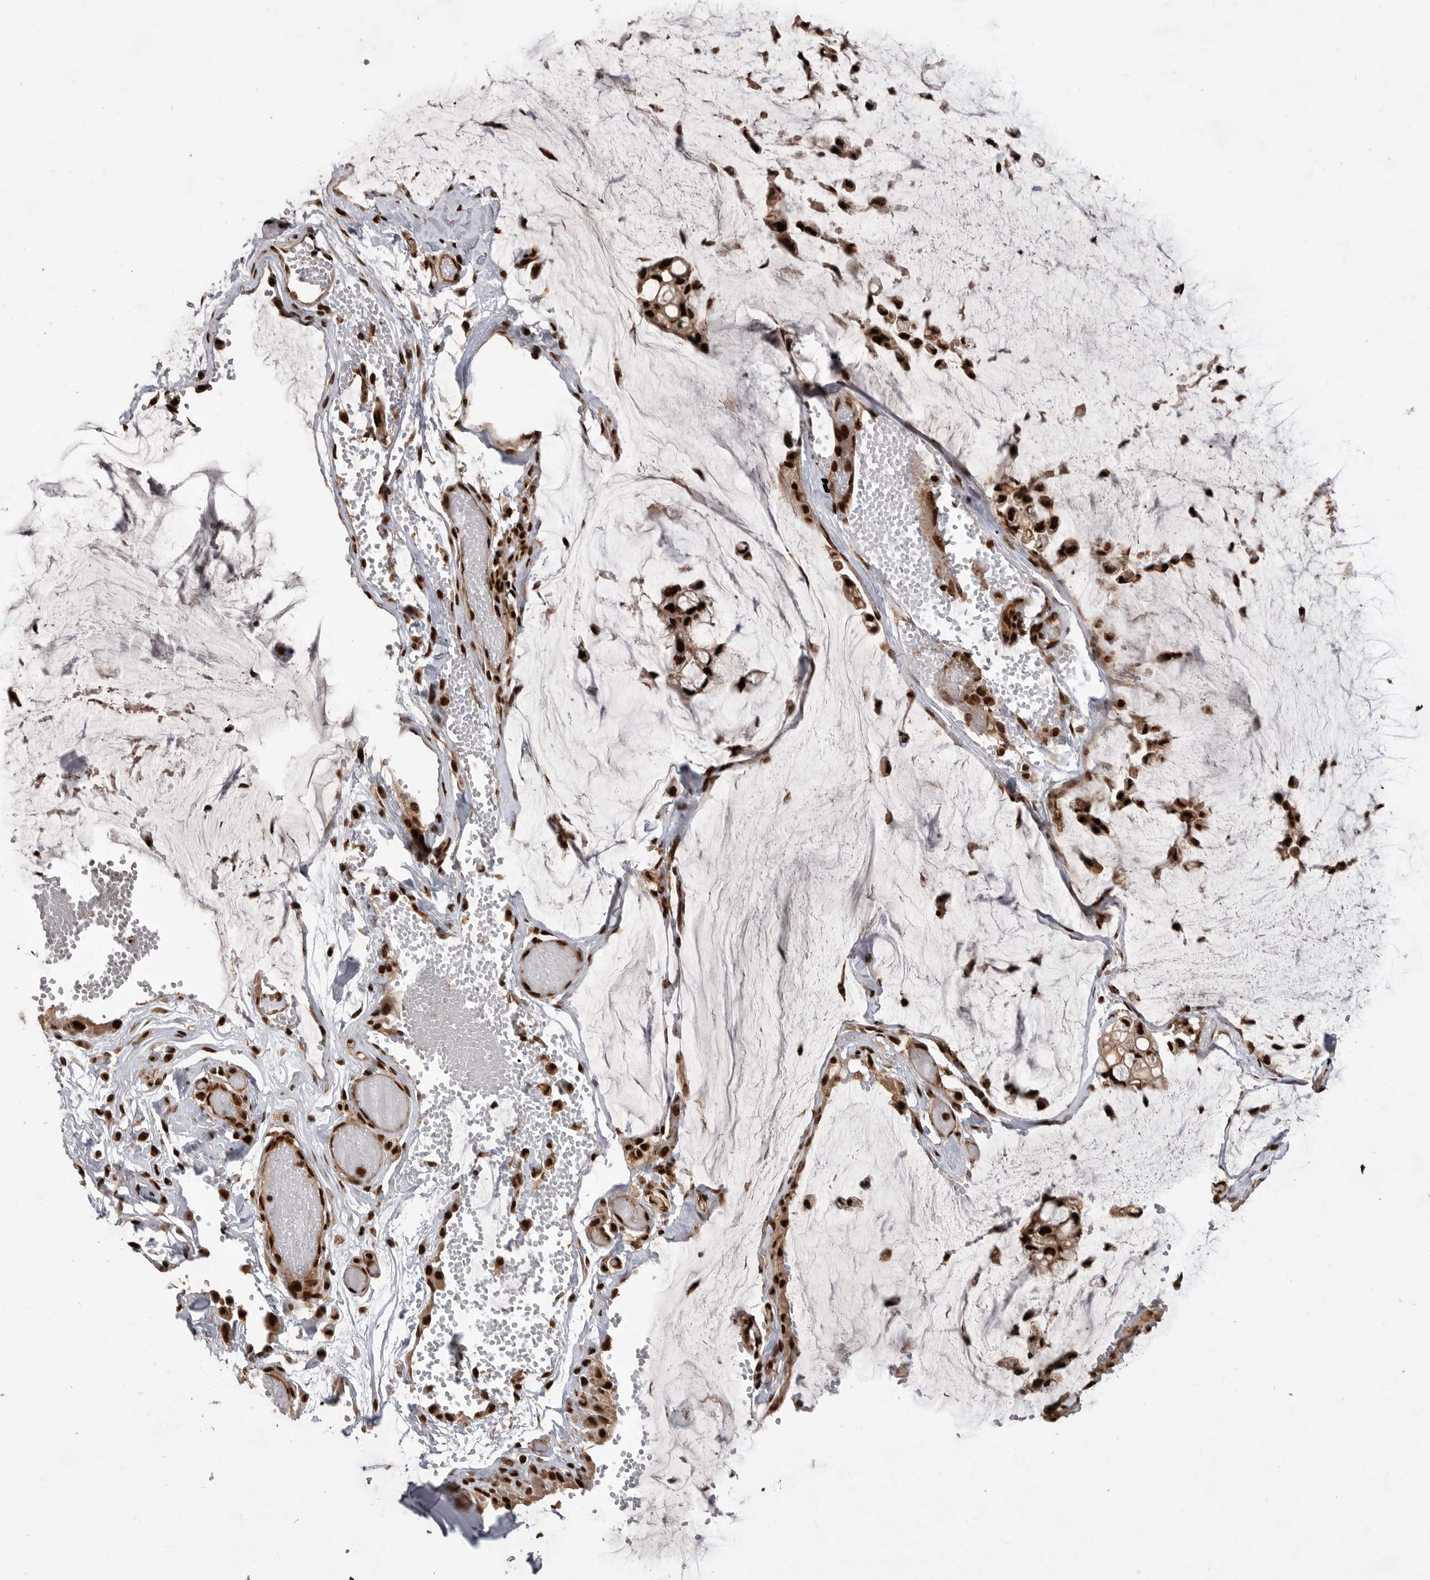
{"staining": {"intensity": "strong", "quantity": ">75%", "location": "nuclear"}, "tissue": "ovarian cancer", "cell_type": "Tumor cells", "image_type": "cancer", "snomed": [{"axis": "morphology", "description": "Cystadenocarcinoma, mucinous, NOS"}, {"axis": "topography", "description": "Ovary"}], "caption": "Immunohistochemical staining of human ovarian mucinous cystadenocarcinoma reveals strong nuclear protein expression in approximately >75% of tumor cells.", "gene": "PPP1R8", "patient": {"sex": "female", "age": 39}}